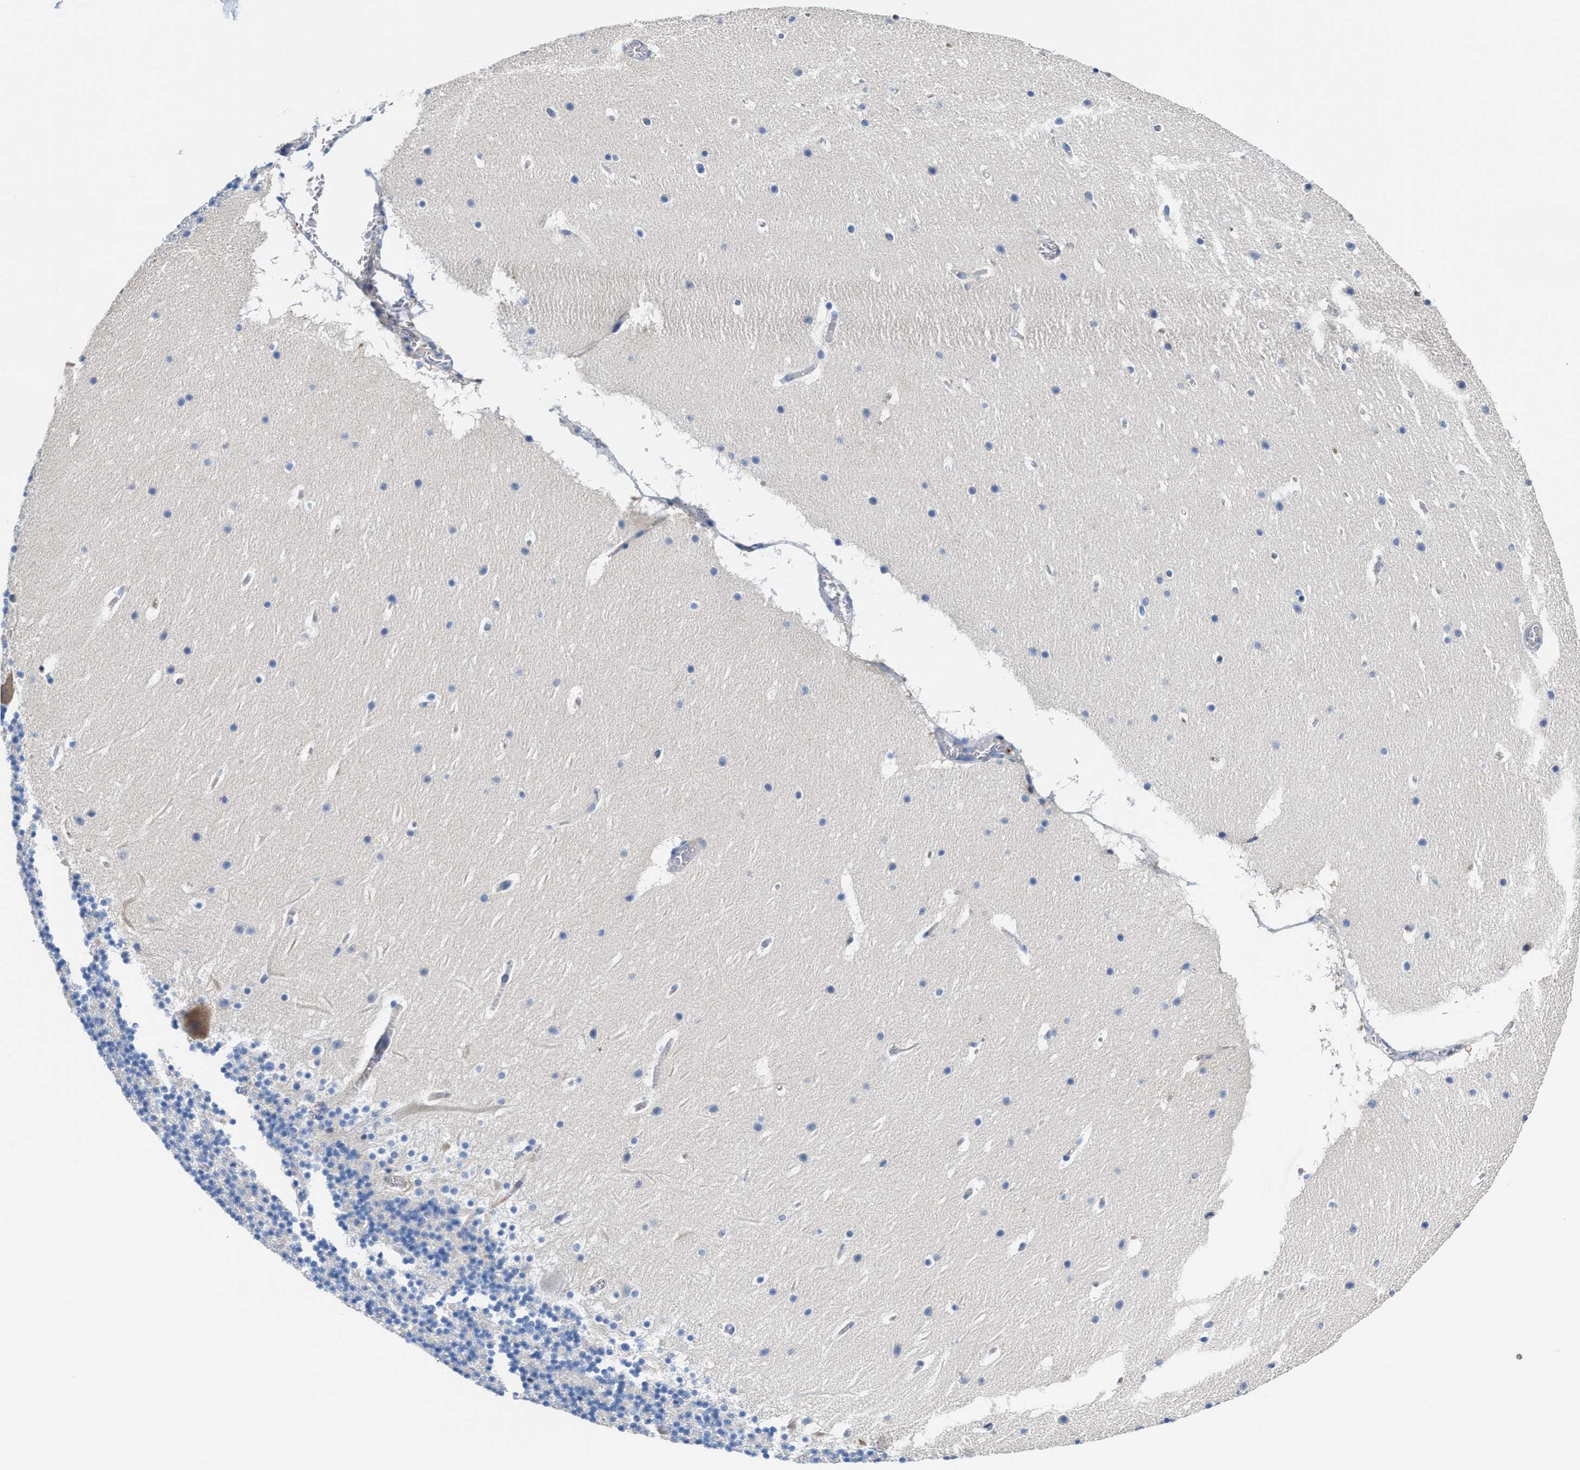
{"staining": {"intensity": "negative", "quantity": "none", "location": "none"}, "tissue": "cerebellum", "cell_type": "Cells in granular layer", "image_type": "normal", "snomed": [{"axis": "morphology", "description": "Normal tissue, NOS"}, {"axis": "topography", "description": "Cerebellum"}], "caption": "Protein analysis of unremarkable cerebellum demonstrates no significant expression in cells in granular layer.", "gene": "GC", "patient": {"sex": "male", "age": 45}}